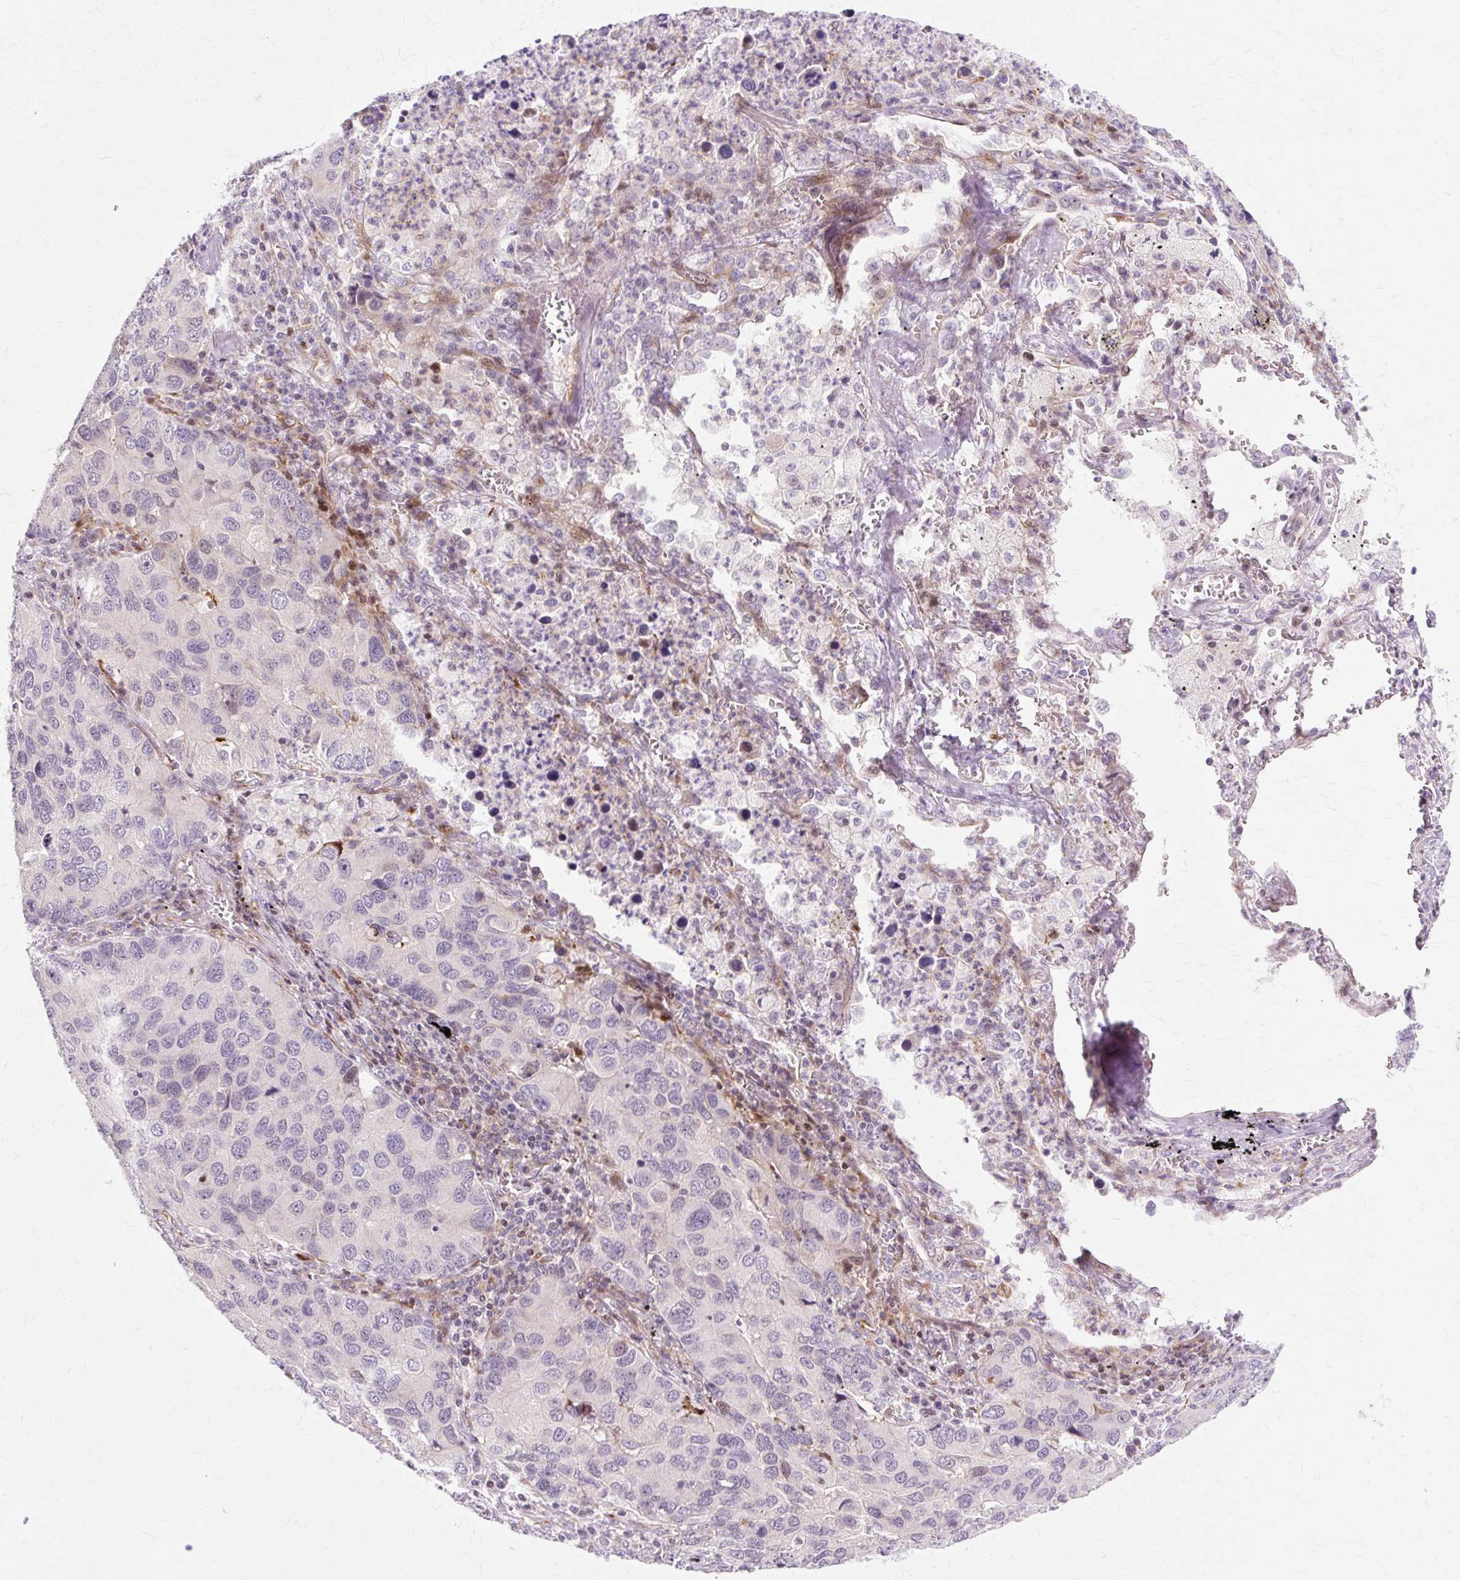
{"staining": {"intensity": "moderate", "quantity": "<25%", "location": "nuclear"}, "tissue": "lung cancer", "cell_type": "Tumor cells", "image_type": "cancer", "snomed": [{"axis": "morphology", "description": "Aneuploidy"}, {"axis": "morphology", "description": "Adenocarcinoma, NOS"}, {"axis": "topography", "description": "Lymph node"}, {"axis": "topography", "description": "Lung"}], "caption": "Moderate nuclear staining is present in about <25% of tumor cells in lung cancer (adenocarcinoma).", "gene": "ZNF35", "patient": {"sex": "female", "age": 74}}